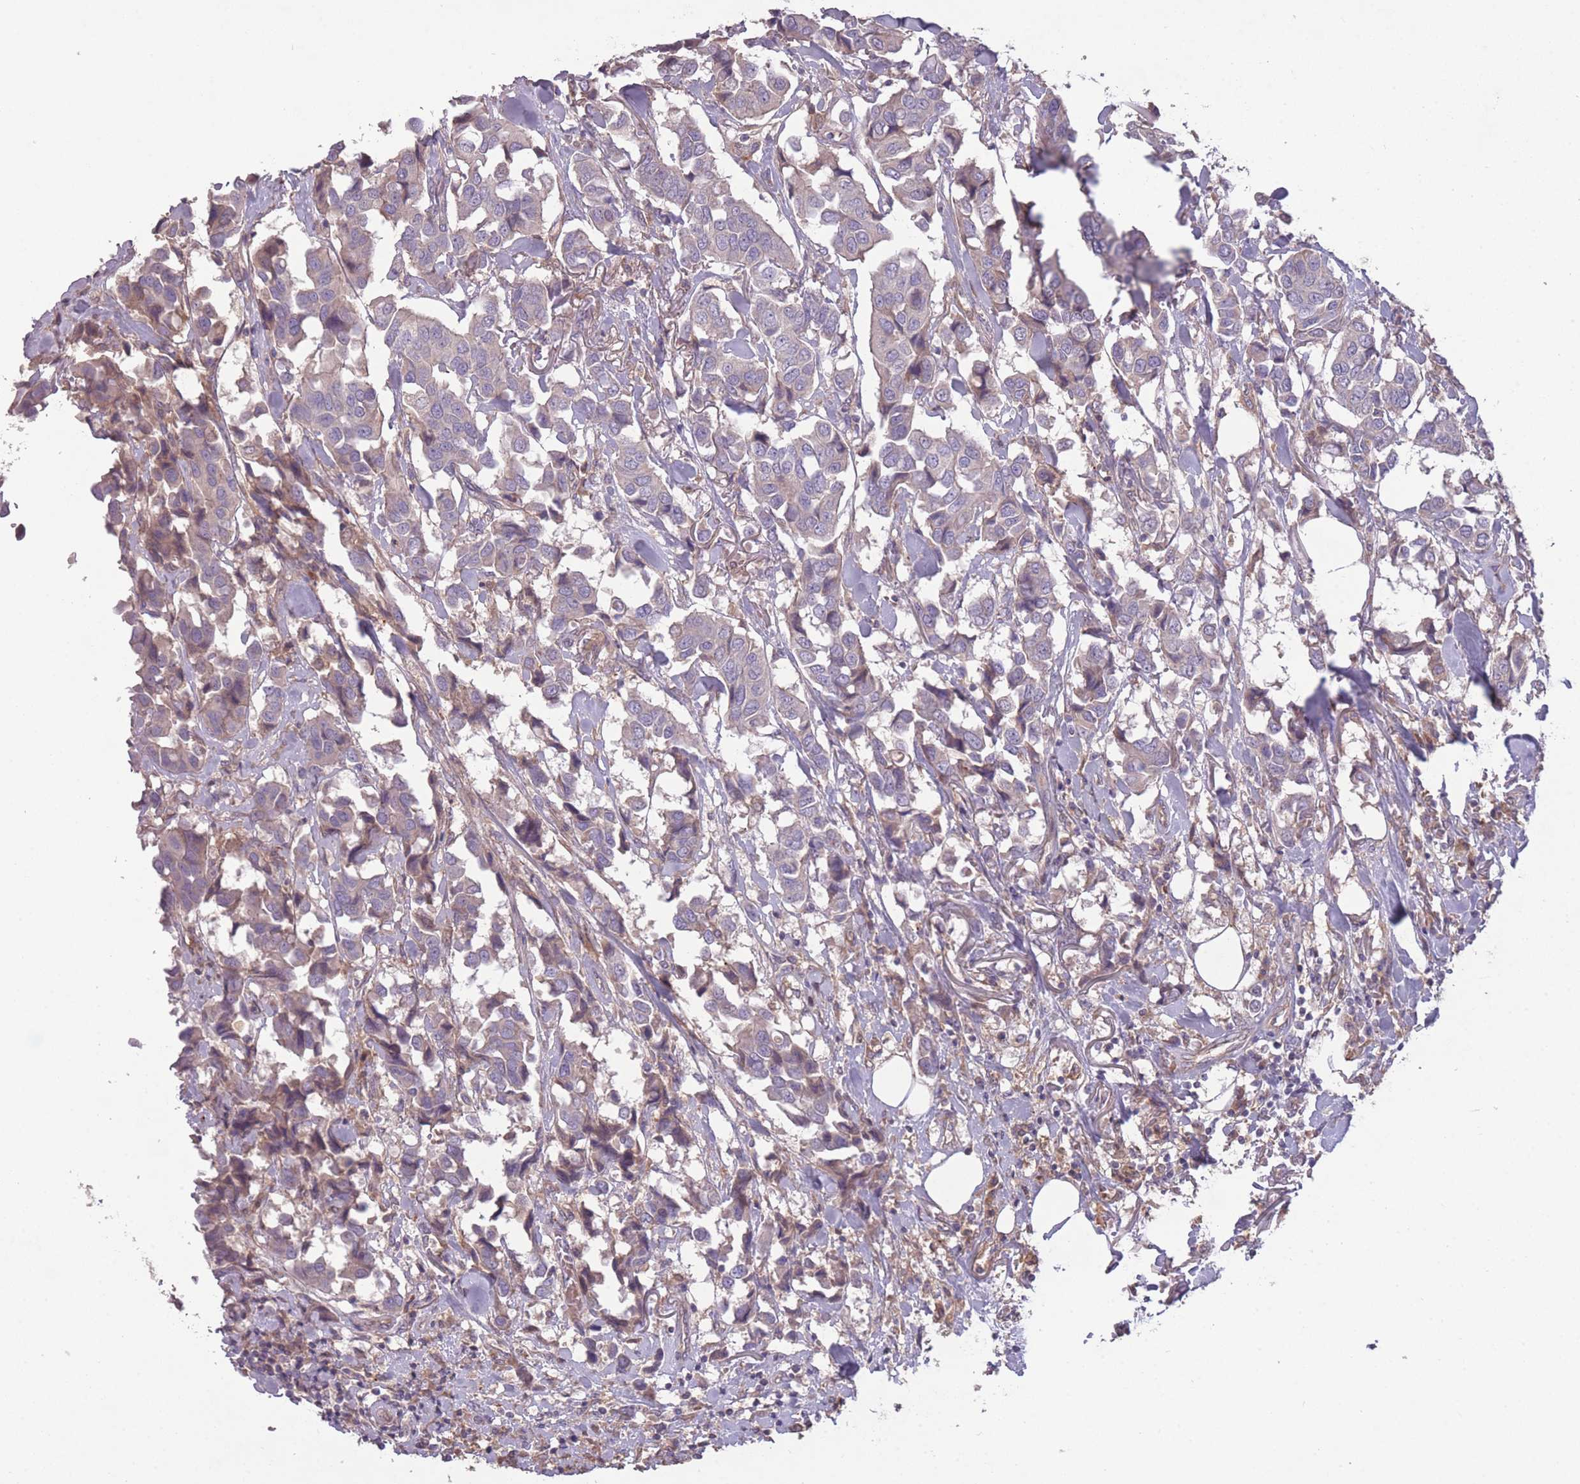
{"staining": {"intensity": "negative", "quantity": "none", "location": "none"}, "tissue": "breast cancer", "cell_type": "Tumor cells", "image_type": "cancer", "snomed": [{"axis": "morphology", "description": "Duct carcinoma"}, {"axis": "topography", "description": "Breast"}], "caption": "Immunohistochemistry image of neoplastic tissue: human breast cancer (infiltrating ductal carcinoma) stained with DAB (3,3'-diaminobenzidine) reveals no significant protein staining in tumor cells.", "gene": "OR2V2", "patient": {"sex": "female", "age": 80}}